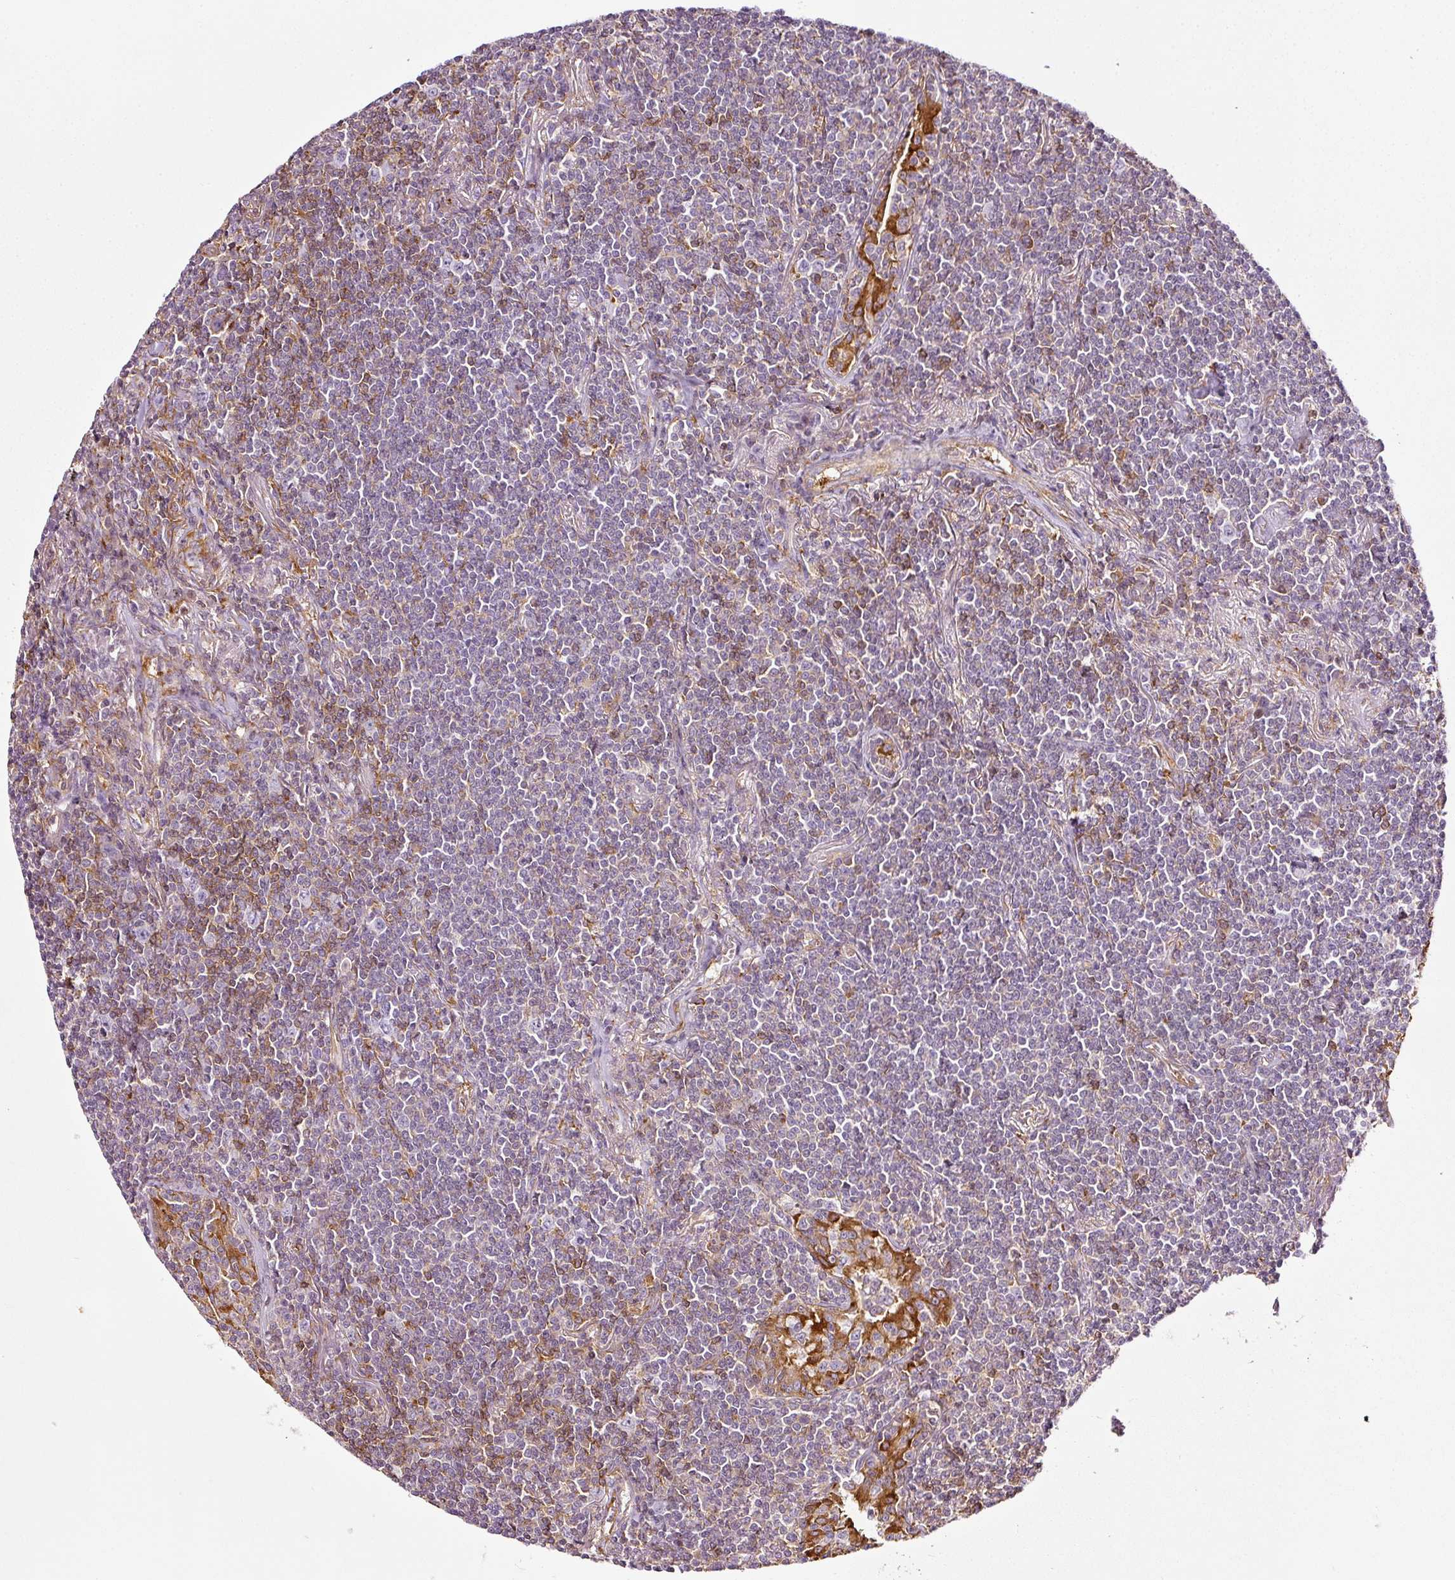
{"staining": {"intensity": "negative", "quantity": "none", "location": "none"}, "tissue": "lymphoma", "cell_type": "Tumor cells", "image_type": "cancer", "snomed": [{"axis": "morphology", "description": "Malignant lymphoma, non-Hodgkin's type, Low grade"}, {"axis": "topography", "description": "Lung"}], "caption": "The histopathology image displays no significant staining in tumor cells of lymphoma. (Brightfield microscopy of DAB immunohistochemistry (IHC) at high magnification).", "gene": "SCNM1", "patient": {"sex": "female", "age": 71}}